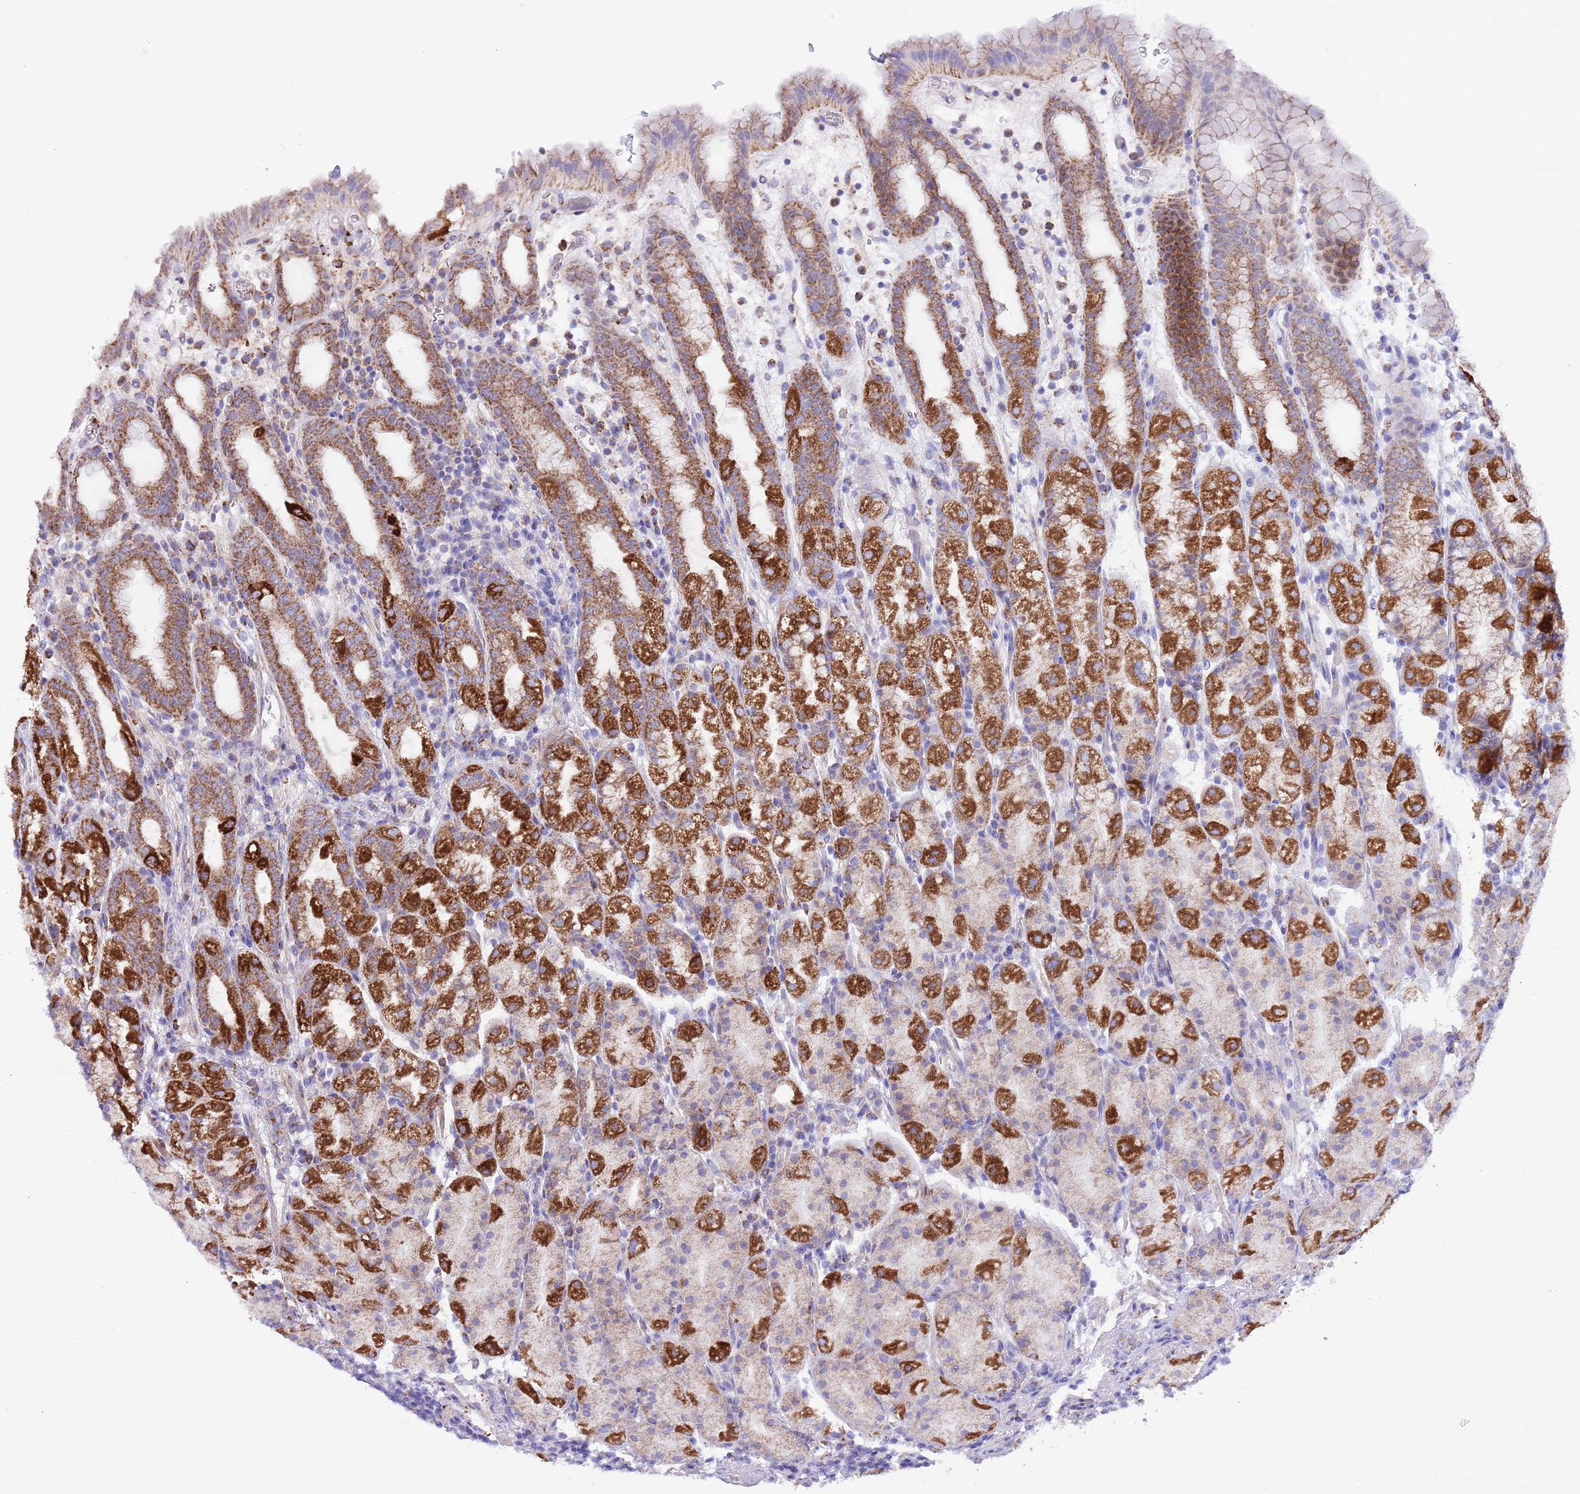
{"staining": {"intensity": "strong", "quantity": "25%-75%", "location": "cytoplasmic/membranous"}, "tissue": "stomach", "cell_type": "Glandular cells", "image_type": "normal", "snomed": [{"axis": "morphology", "description": "Normal tissue, NOS"}, {"axis": "topography", "description": "Stomach, upper"}, {"axis": "topography", "description": "Stomach, lower"}, {"axis": "topography", "description": "Small intestine"}], "caption": "IHC of benign human stomach shows high levels of strong cytoplasmic/membranous staining in approximately 25%-75% of glandular cells. (IHC, brightfield microscopy, high magnification).", "gene": "SS18L2", "patient": {"sex": "male", "age": 68}}